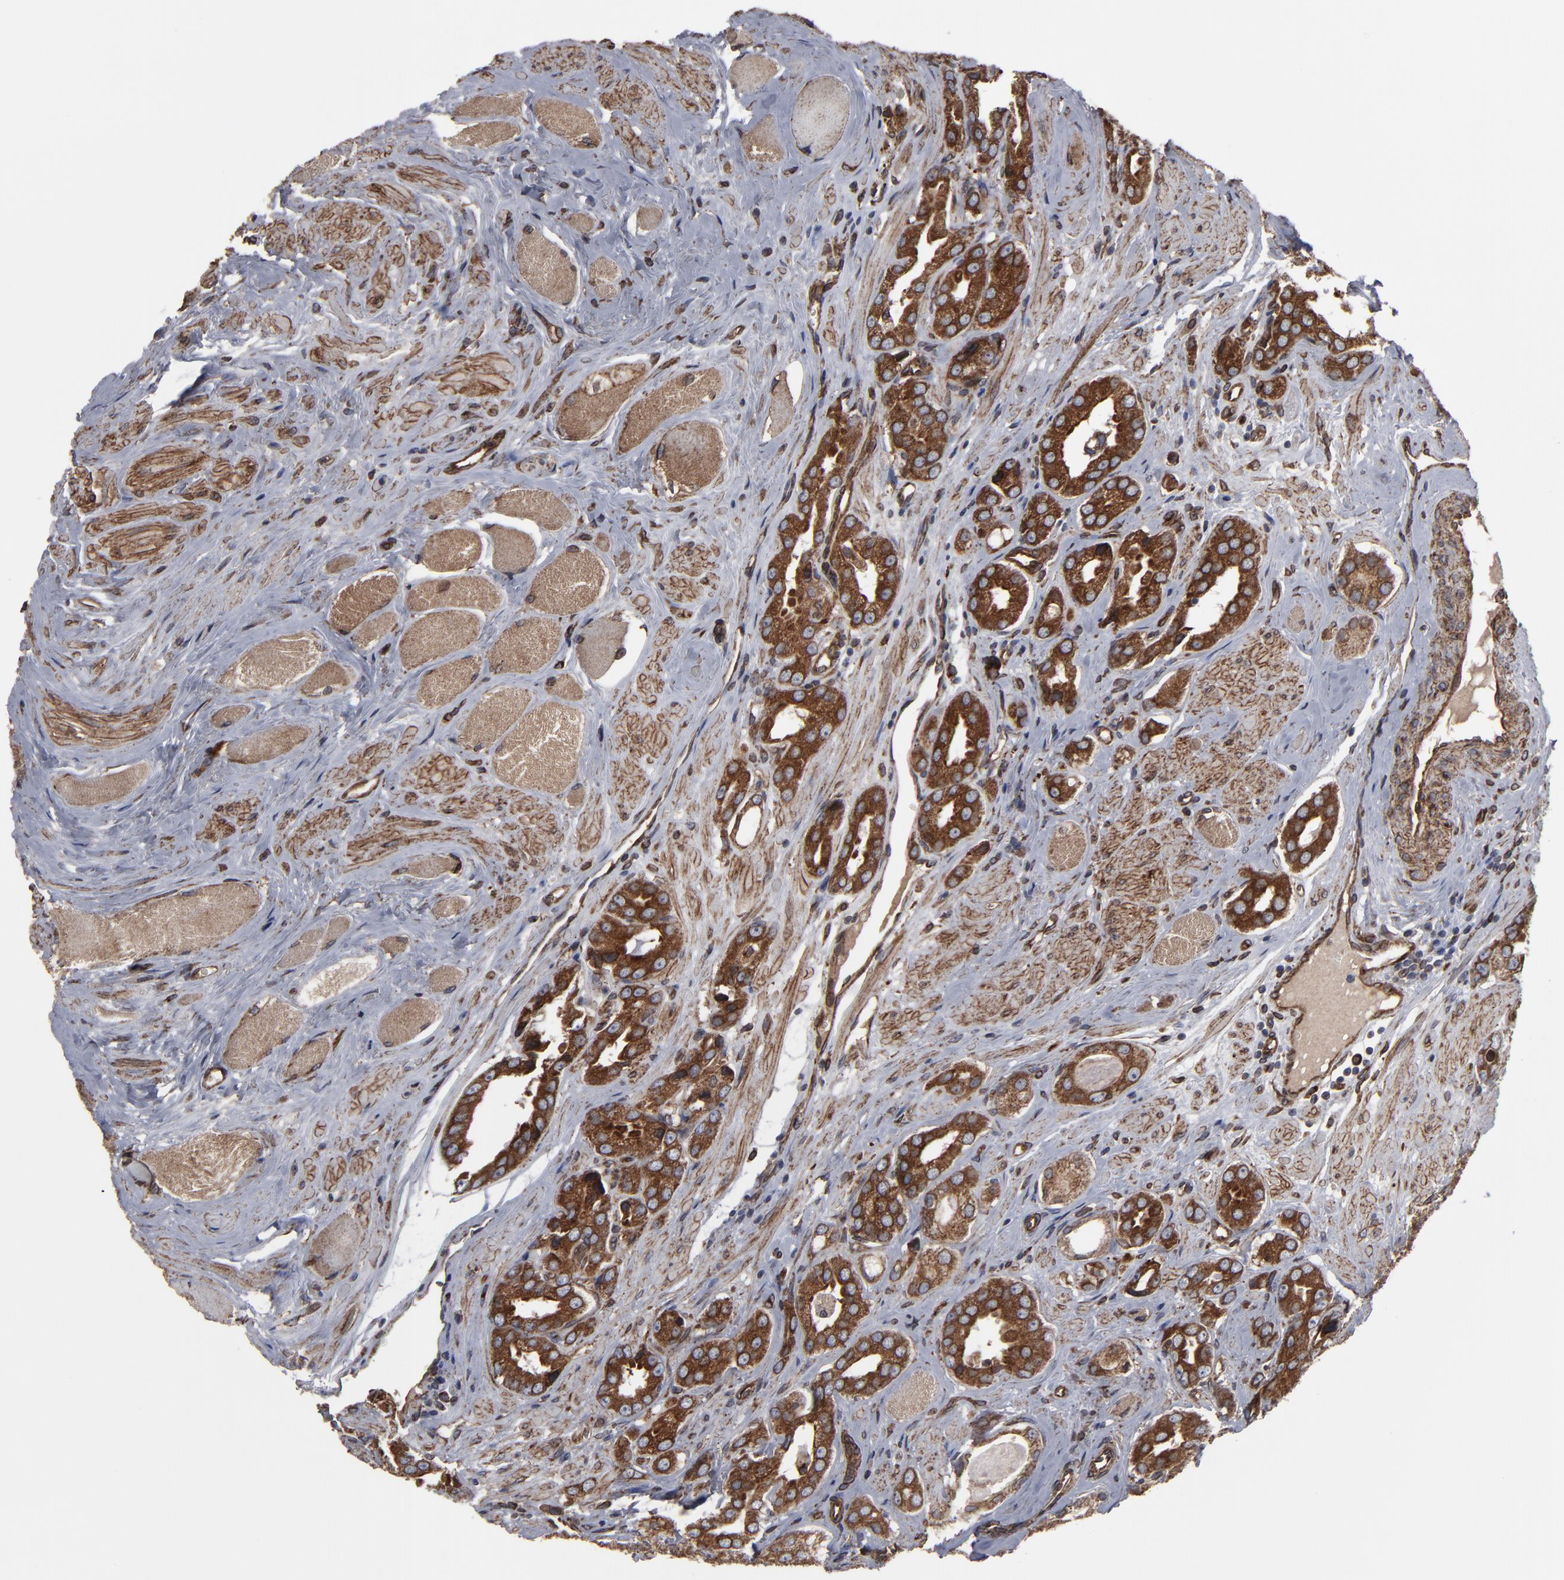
{"staining": {"intensity": "strong", "quantity": ">75%", "location": "cytoplasmic/membranous"}, "tissue": "prostate cancer", "cell_type": "Tumor cells", "image_type": "cancer", "snomed": [{"axis": "morphology", "description": "Adenocarcinoma, Medium grade"}, {"axis": "topography", "description": "Prostate"}], "caption": "Strong cytoplasmic/membranous positivity for a protein is seen in about >75% of tumor cells of prostate cancer (medium-grade adenocarcinoma) using immunohistochemistry.", "gene": "CNIH1", "patient": {"sex": "male", "age": 53}}